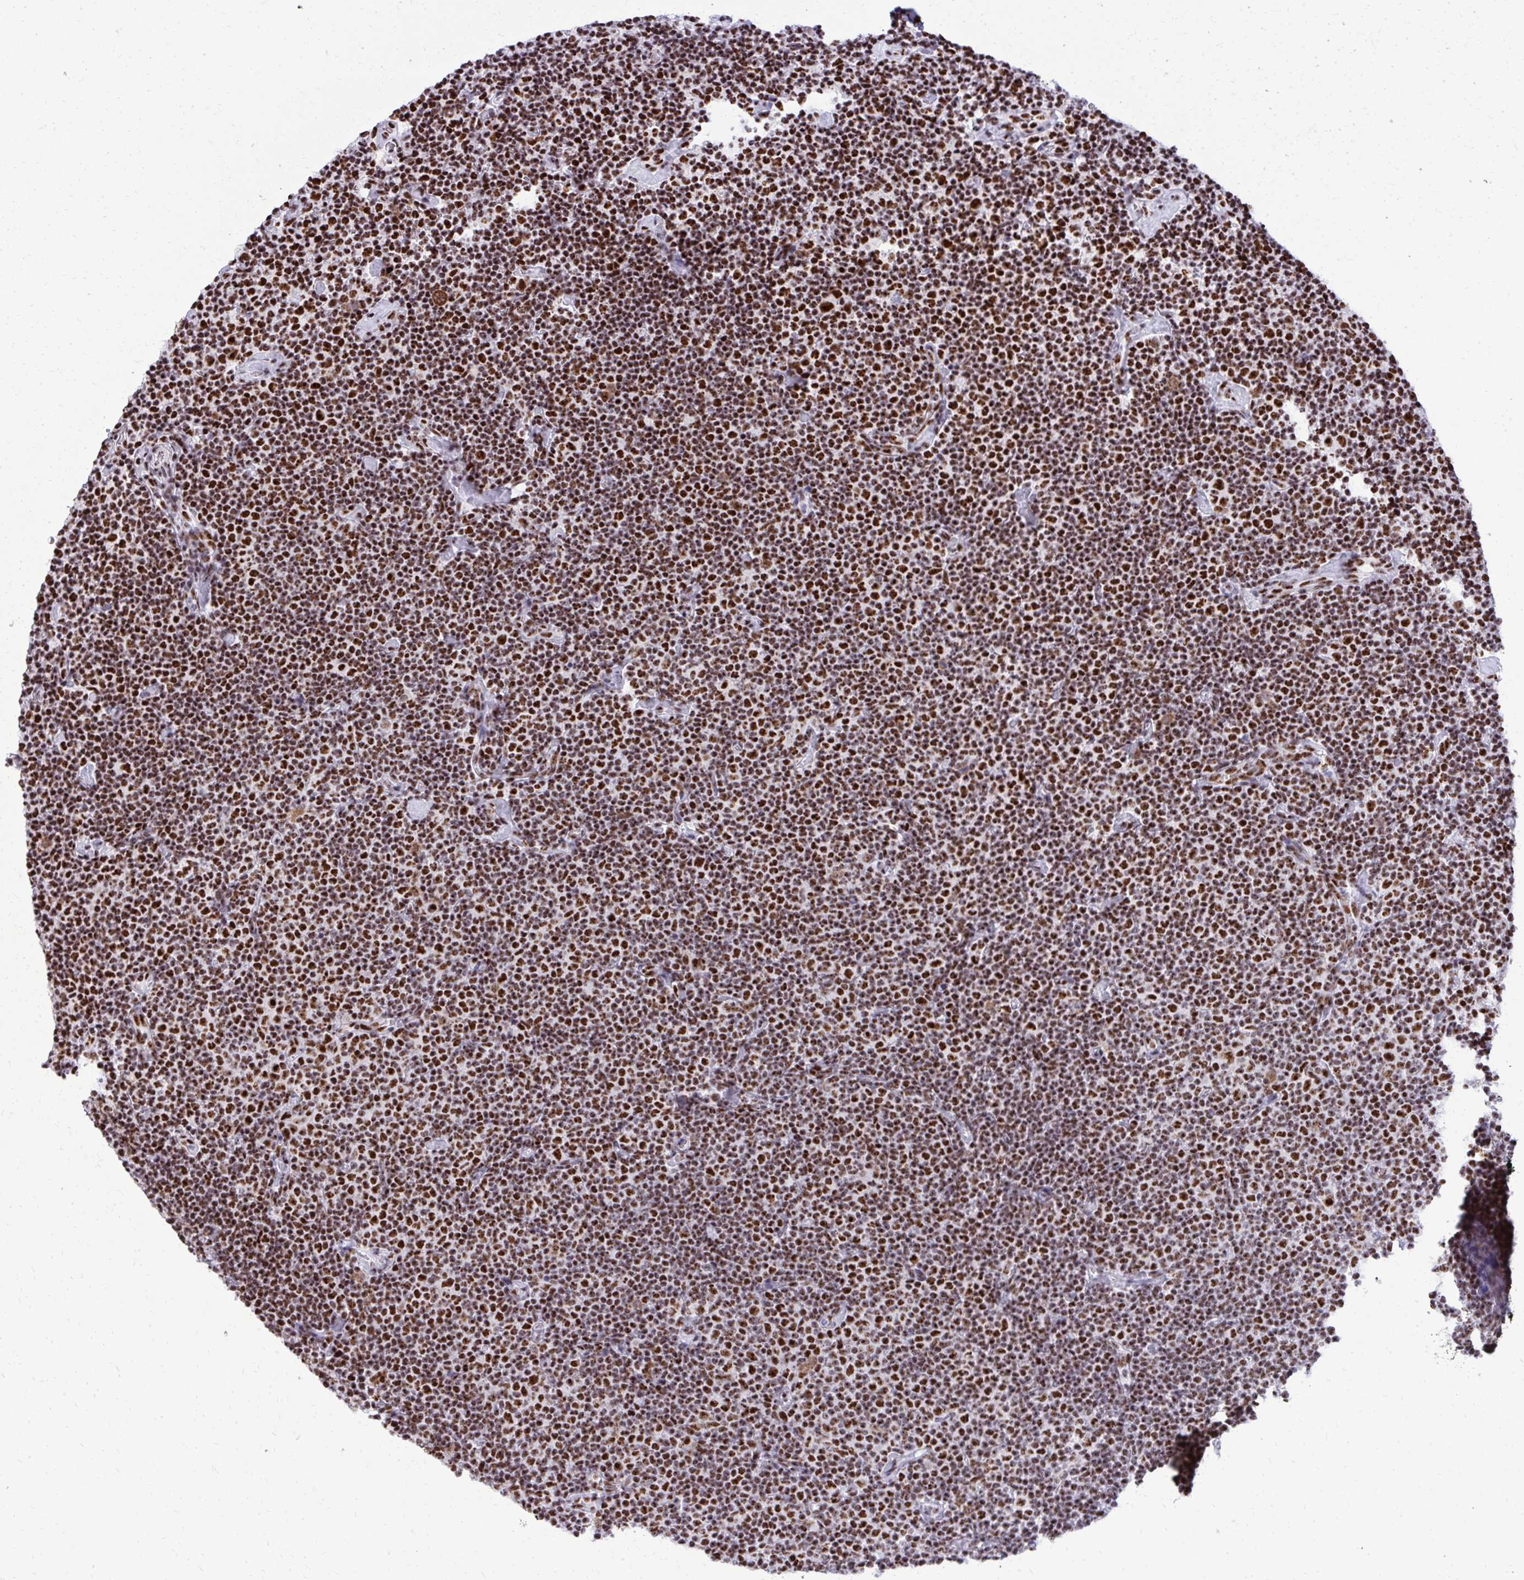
{"staining": {"intensity": "strong", "quantity": ">75%", "location": "nuclear"}, "tissue": "lymphoma", "cell_type": "Tumor cells", "image_type": "cancer", "snomed": [{"axis": "morphology", "description": "Malignant lymphoma, non-Hodgkin's type, Low grade"}, {"axis": "topography", "description": "Lymph node"}], "caption": "Immunohistochemistry (IHC) photomicrograph of neoplastic tissue: malignant lymphoma, non-Hodgkin's type (low-grade) stained using immunohistochemistry (IHC) reveals high levels of strong protein expression localized specifically in the nuclear of tumor cells, appearing as a nuclear brown color.", "gene": "PELP1", "patient": {"sex": "male", "age": 81}}